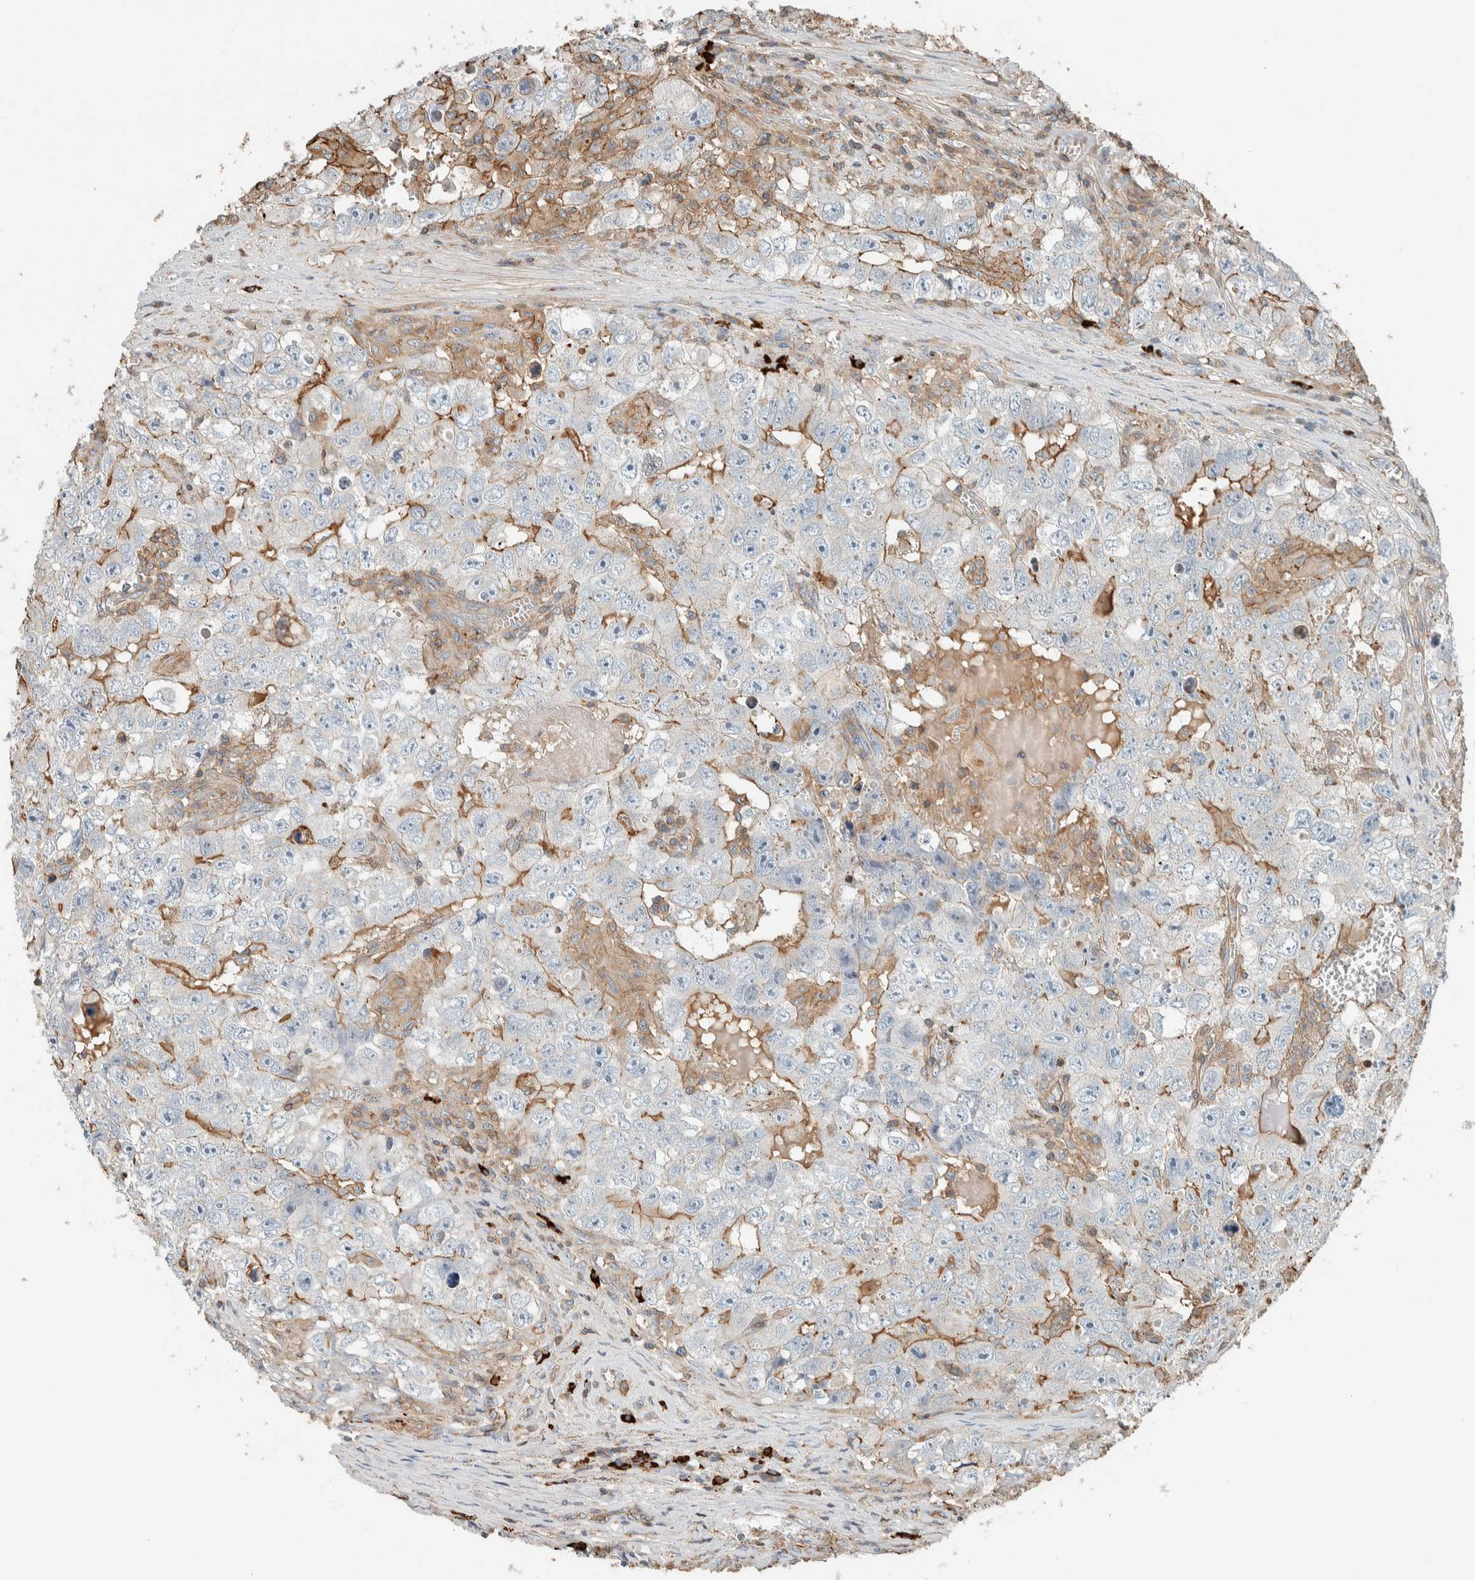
{"staining": {"intensity": "moderate", "quantity": "<25%", "location": "cytoplasmic/membranous"}, "tissue": "testis cancer", "cell_type": "Tumor cells", "image_type": "cancer", "snomed": [{"axis": "morphology", "description": "Seminoma, NOS"}, {"axis": "morphology", "description": "Carcinoma, Embryonal, NOS"}, {"axis": "topography", "description": "Testis"}], "caption": "Moderate cytoplasmic/membranous staining for a protein is seen in approximately <25% of tumor cells of testis seminoma using immunohistochemistry (IHC).", "gene": "CTBP2", "patient": {"sex": "male", "age": 43}}